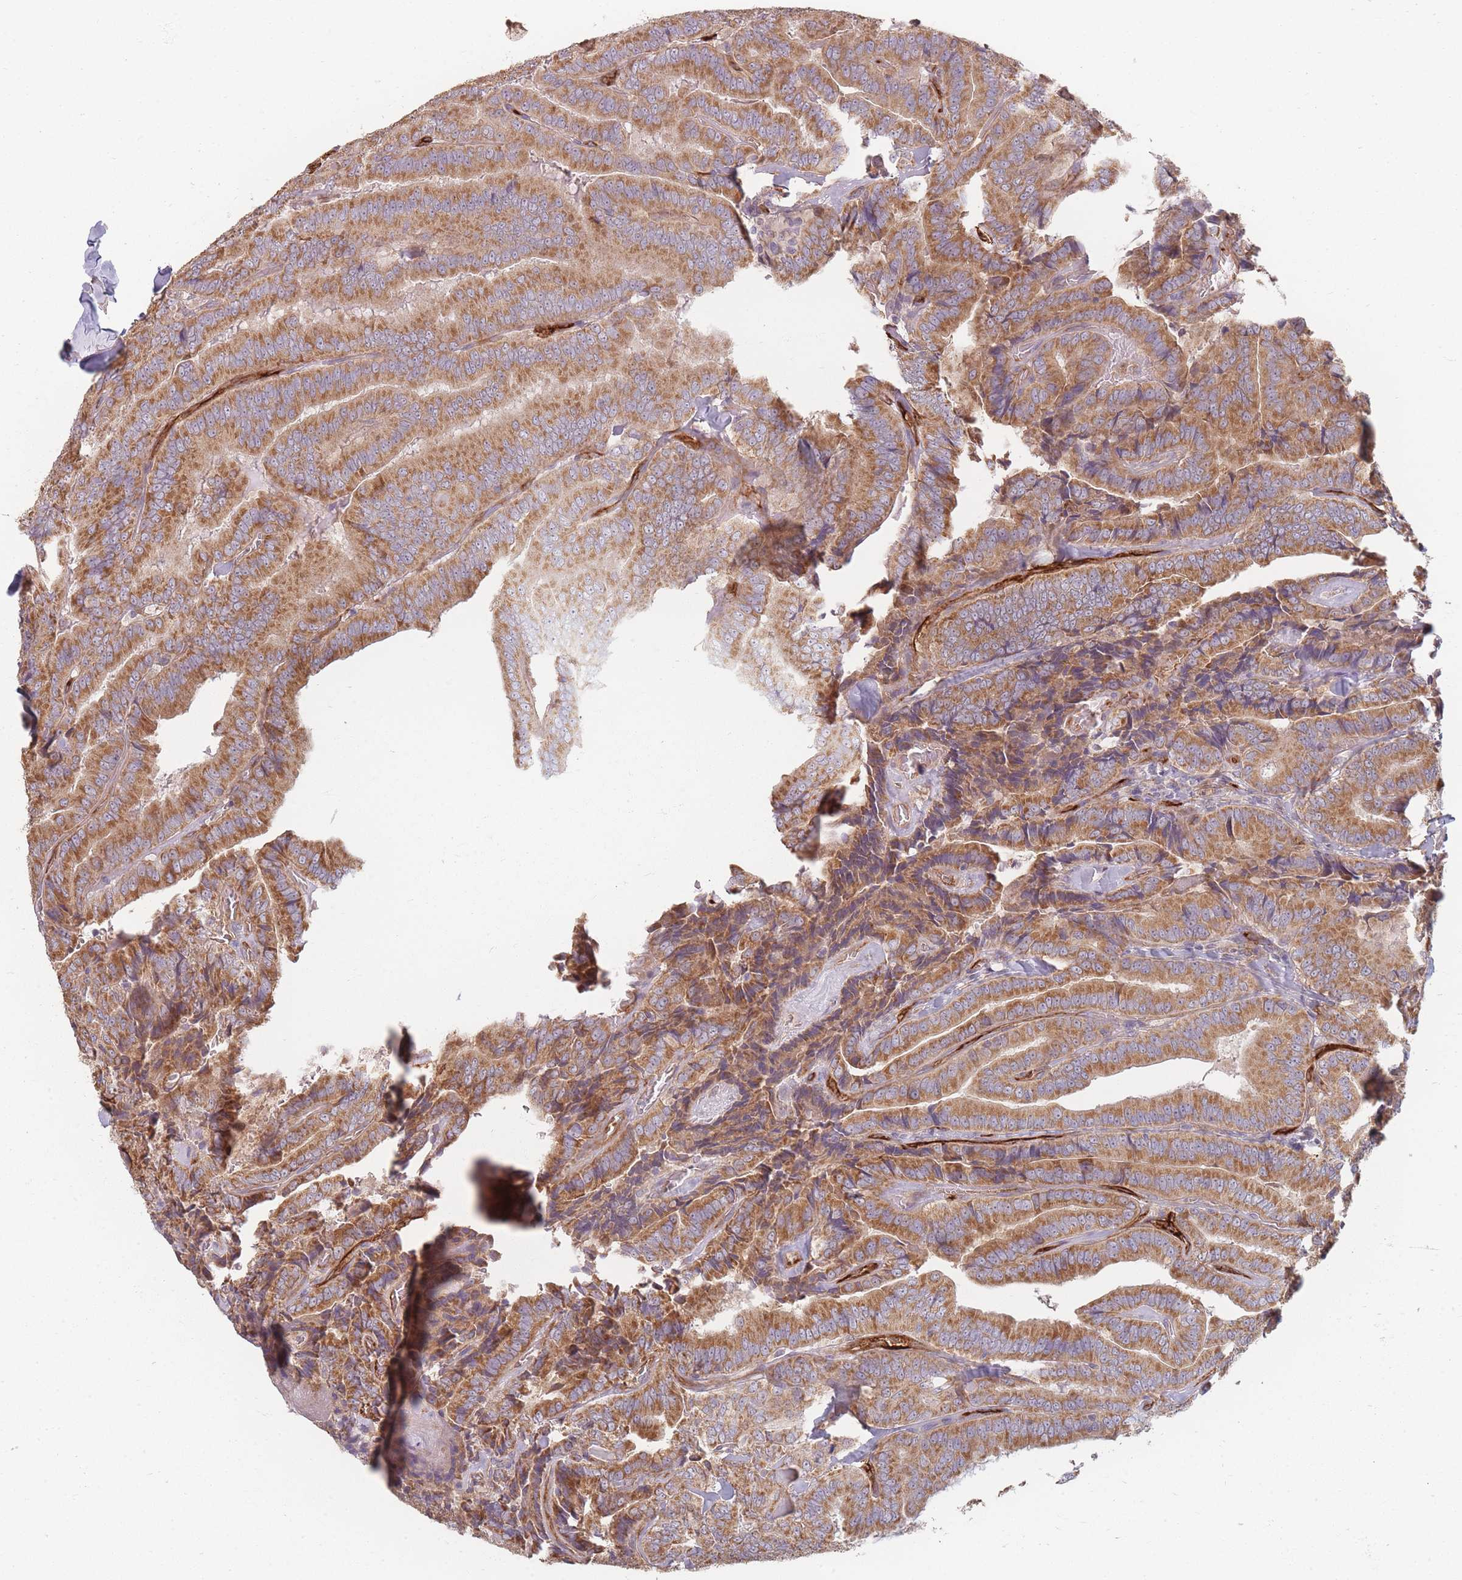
{"staining": {"intensity": "moderate", "quantity": ">75%", "location": "cytoplasmic/membranous"}, "tissue": "thyroid cancer", "cell_type": "Tumor cells", "image_type": "cancer", "snomed": [{"axis": "morphology", "description": "Papillary adenocarcinoma, NOS"}, {"axis": "topography", "description": "Thyroid gland"}], "caption": "A micrograph of papillary adenocarcinoma (thyroid) stained for a protein displays moderate cytoplasmic/membranous brown staining in tumor cells.", "gene": "MRPS6", "patient": {"sex": "male", "age": 61}}